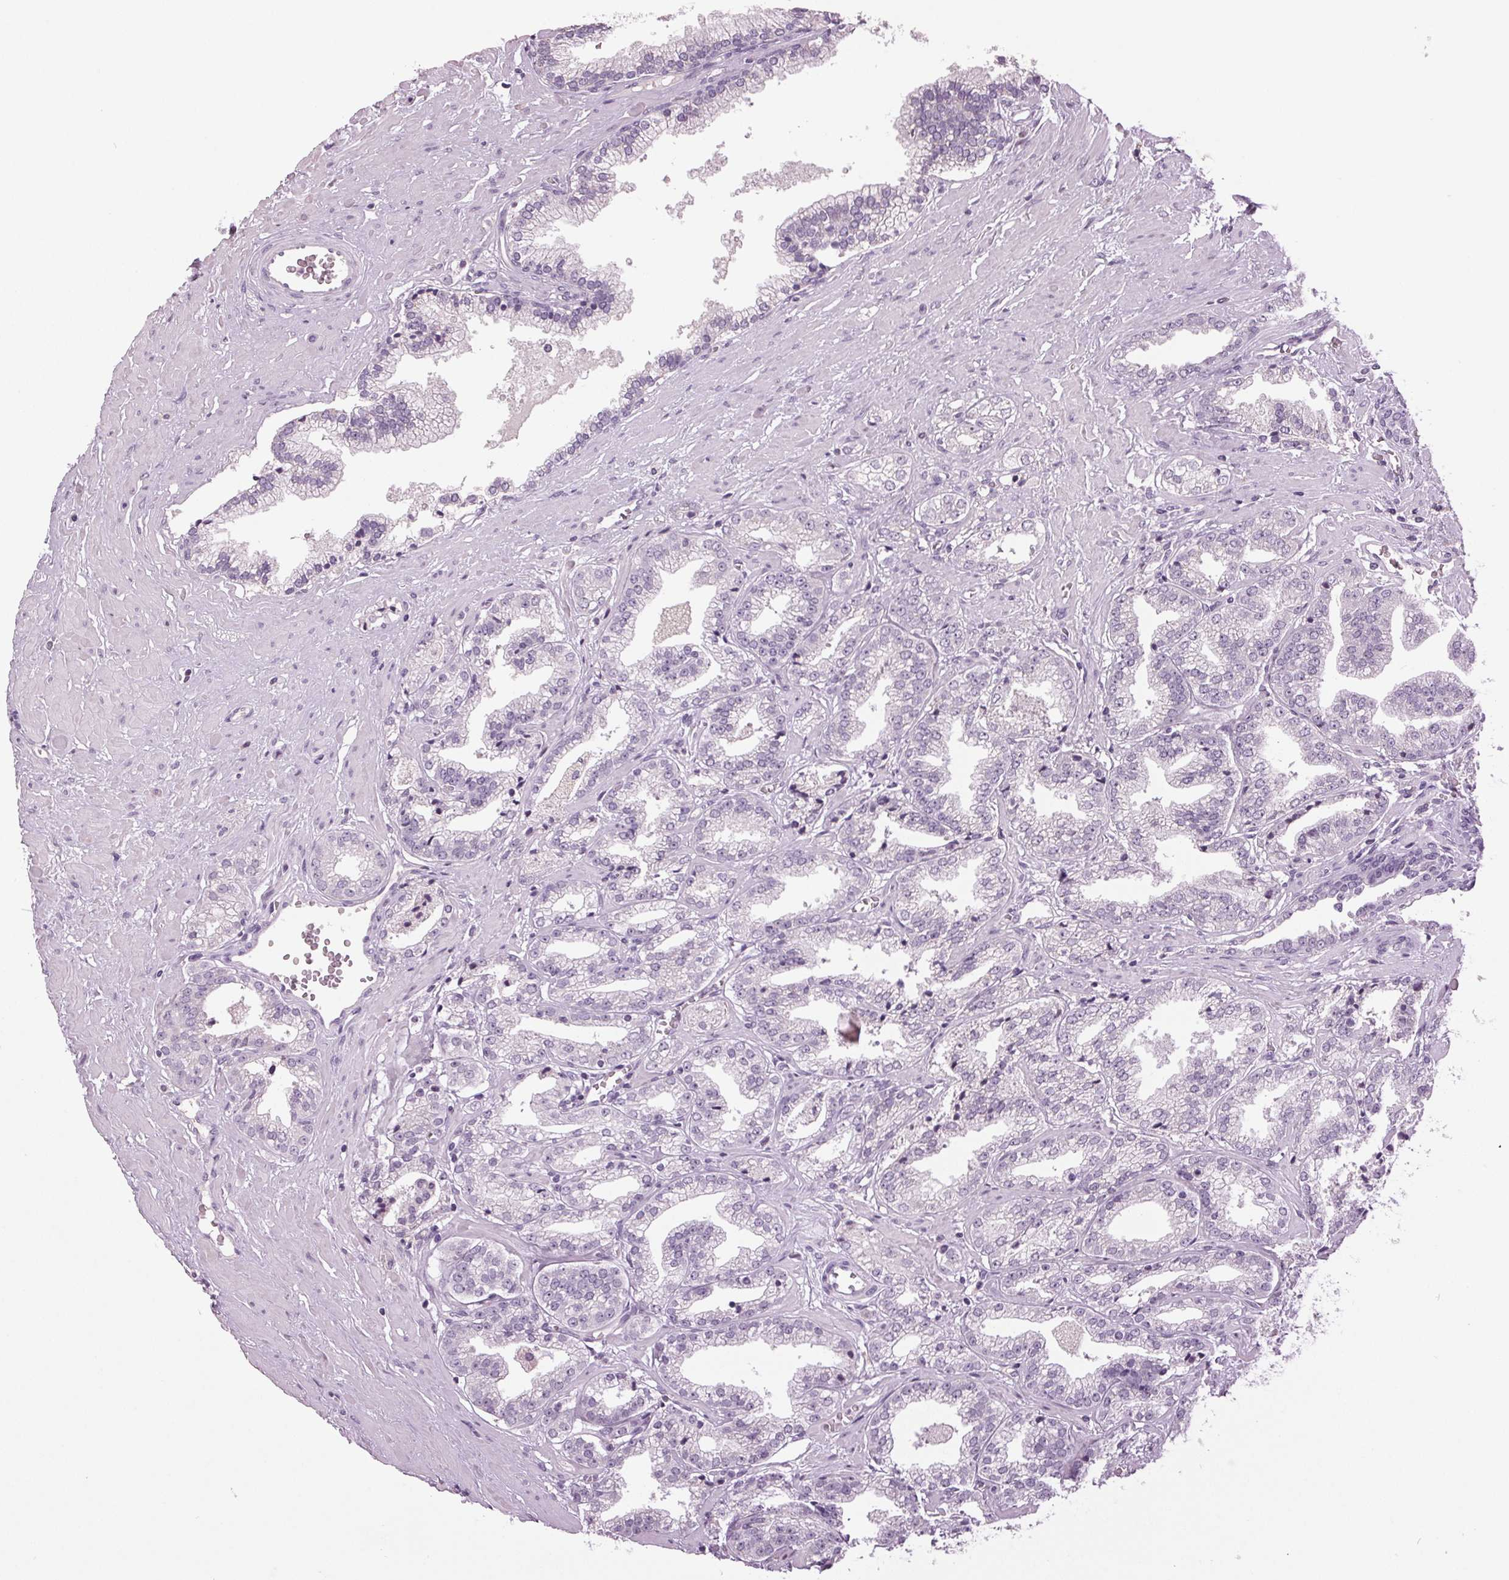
{"staining": {"intensity": "negative", "quantity": "none", "location": "none"}, "tissue": "prostate cancer", "cell_type": "Tumor cells", "image_type": "cancer", "snomed": [{"axis": "morphology", "description": "Adenocarcinoma, Low grade"}, {"axis": "topography", "description": "Prostate"}], "caption": "IHC of adenocarcinoma (low-grade) (prostate) exhibits no expression in tumor cells. (Immunohistochemistry, brightfield microscopy, high magnification).", "gene": "DNAH12", "patient": {"sex": "male", "age": 60}}